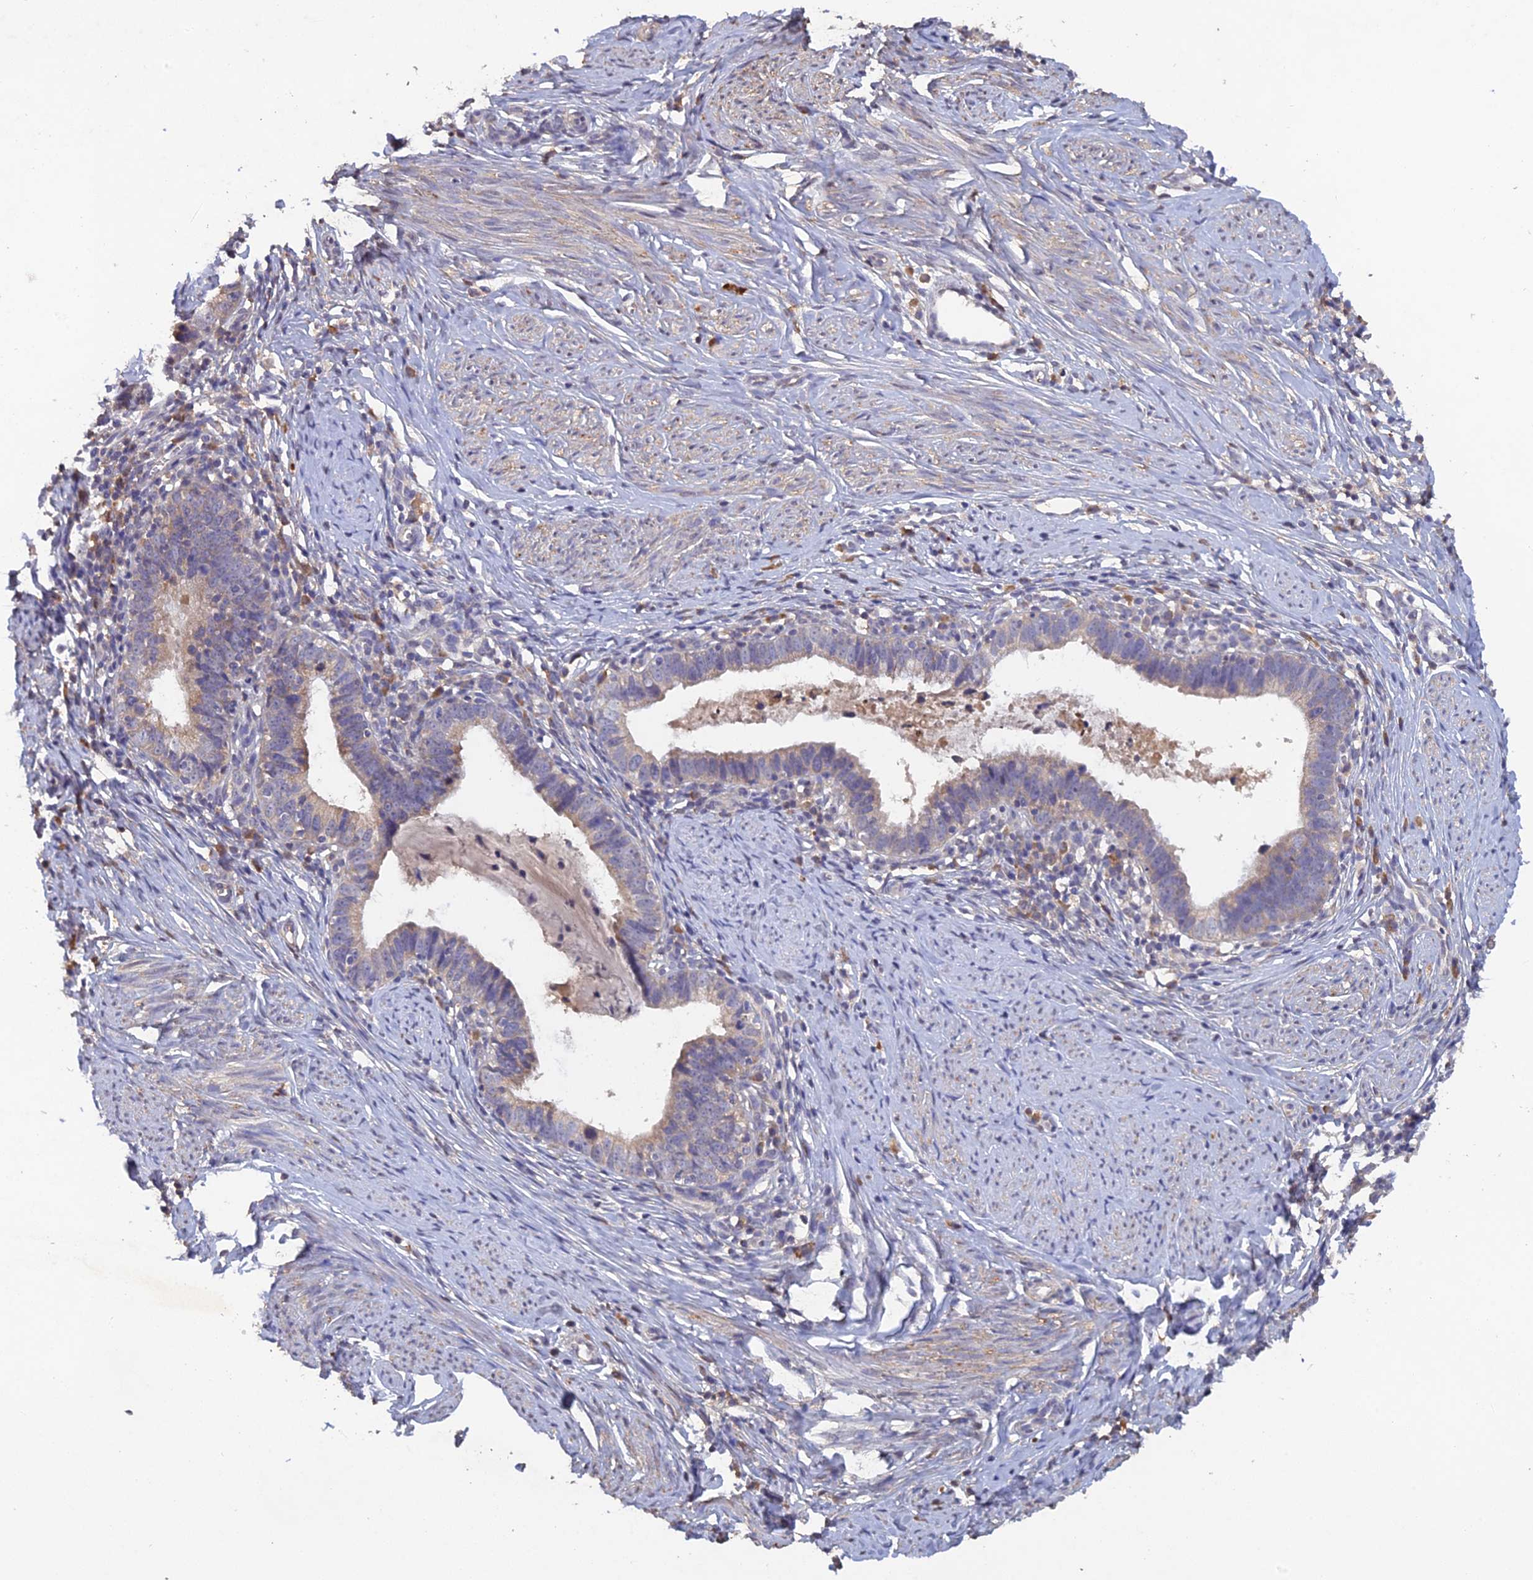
{"staining": {"intensity": "negative", "quantity": "none", "location": "none"}, "tissue": "cervical cancer", "cell_type": "Tumor cells", "image_type": "cancer", "snomed": [{"axis": "morphology", "description": "Adenocarcinoma, NOS"}, {"axis": "topography", "description": "Cervix"}], "caption": "IHC image of cervical cancer (adenocarcinoma) stained for a protein (brown), which displays no positivity in tumor cells. Nuclei are stained in blue.", "gene": "SLC39A13", "patient": {"sex": "female", "age": 36}}